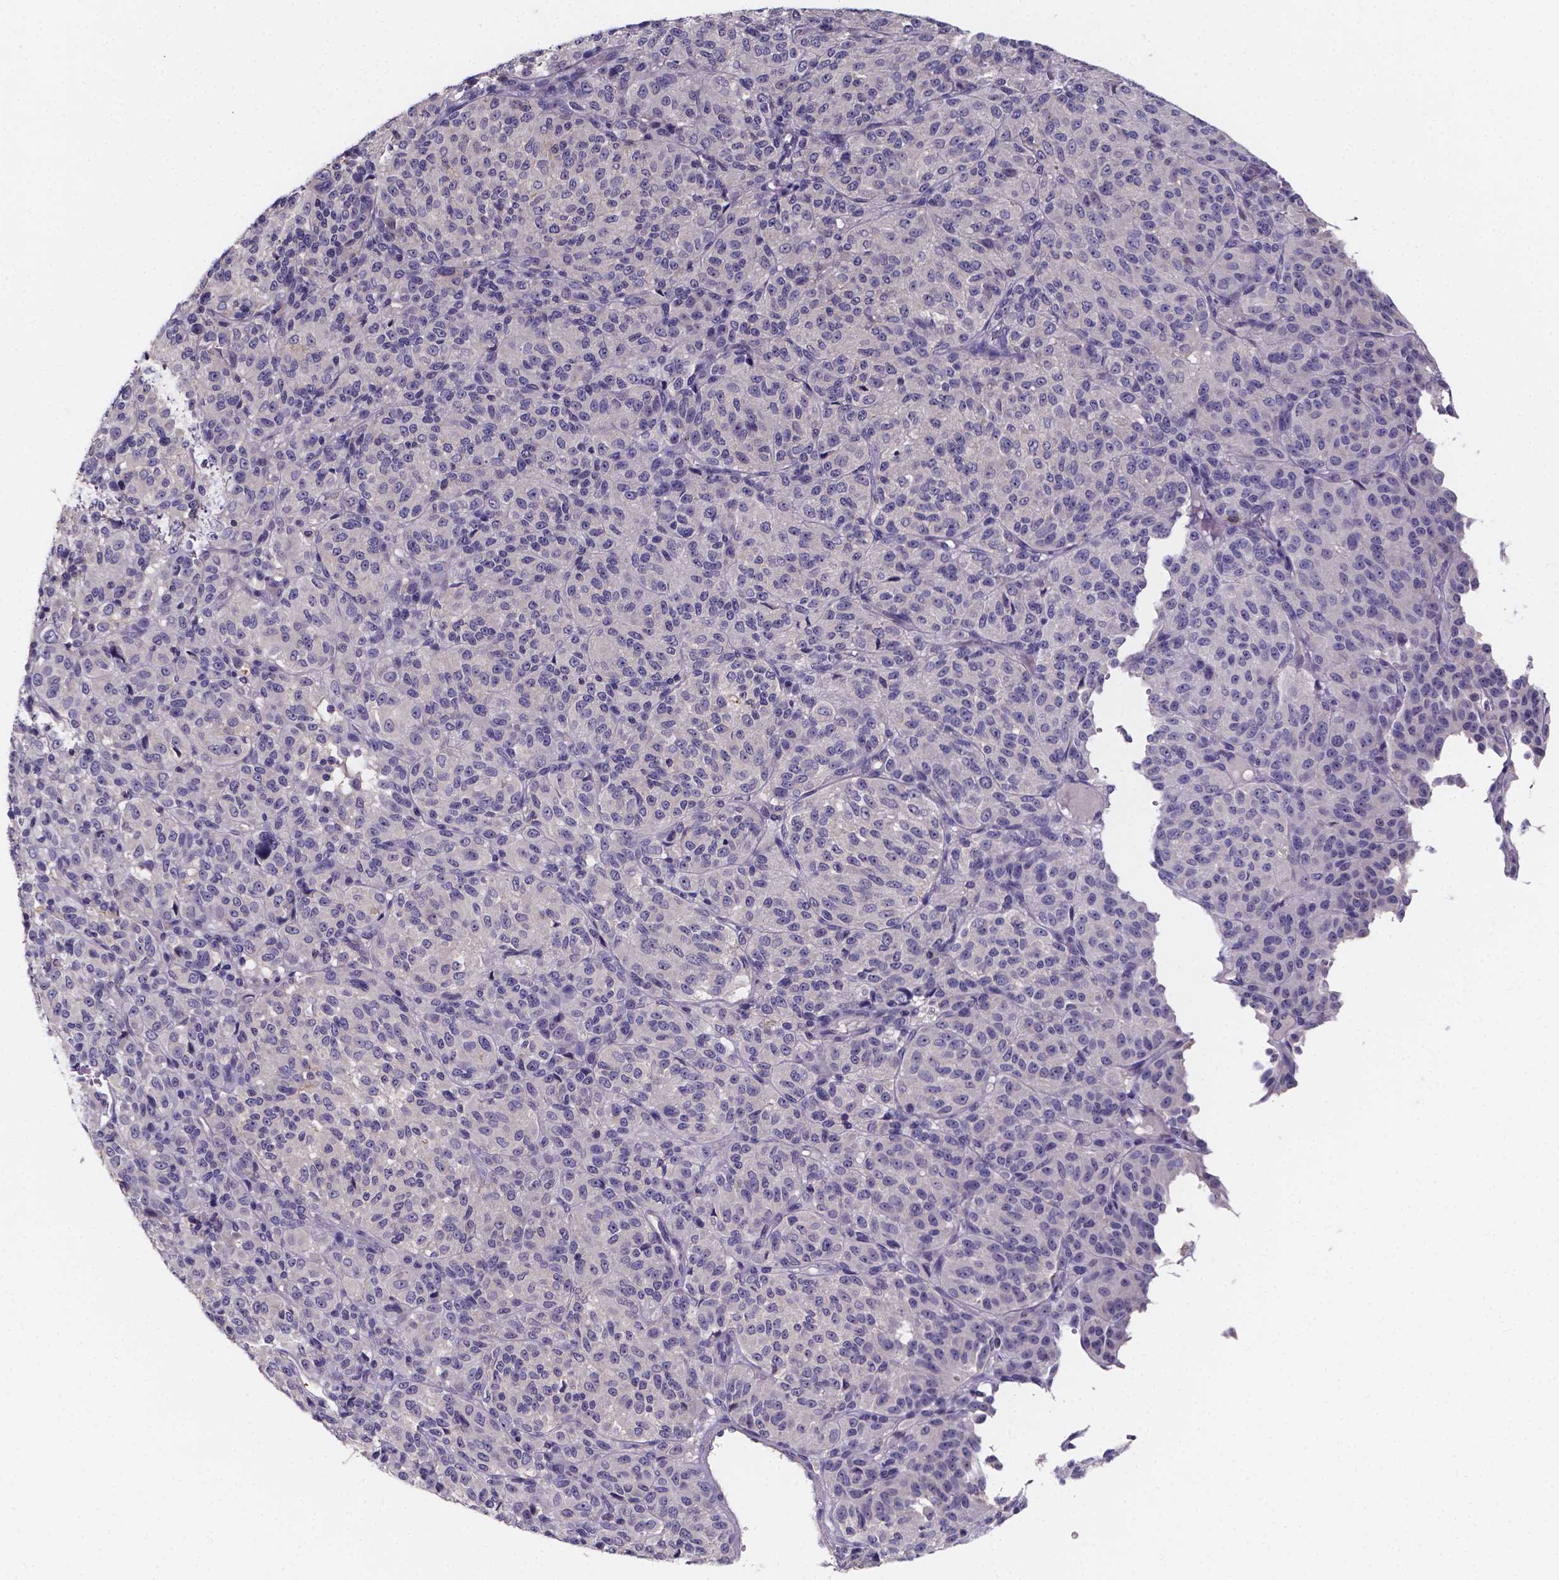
{"staining": {"intensity": "negative", "quantity": "none", "location": "none"}, "tissue": "melanoma", "cell_type": "Tumor cells", "image_type": "cancer", "snomed": [{"axis": "morphology", "description": "Malignant melanoma, Metastatic site"}, {"axis": "topography", "description": "Brain"}], "caption": "This is a histopathology image of IHC staining of malignant melanoma (metastatic site), which shows no expression in tumor cells. (Brightfield microscopy of DAB (3,3'-diaminobenzidine) immunohistochemistry (IHC) at high magnification).", "gene": "SPOCD1", "patient": {"sex": "female", "age": 56}}